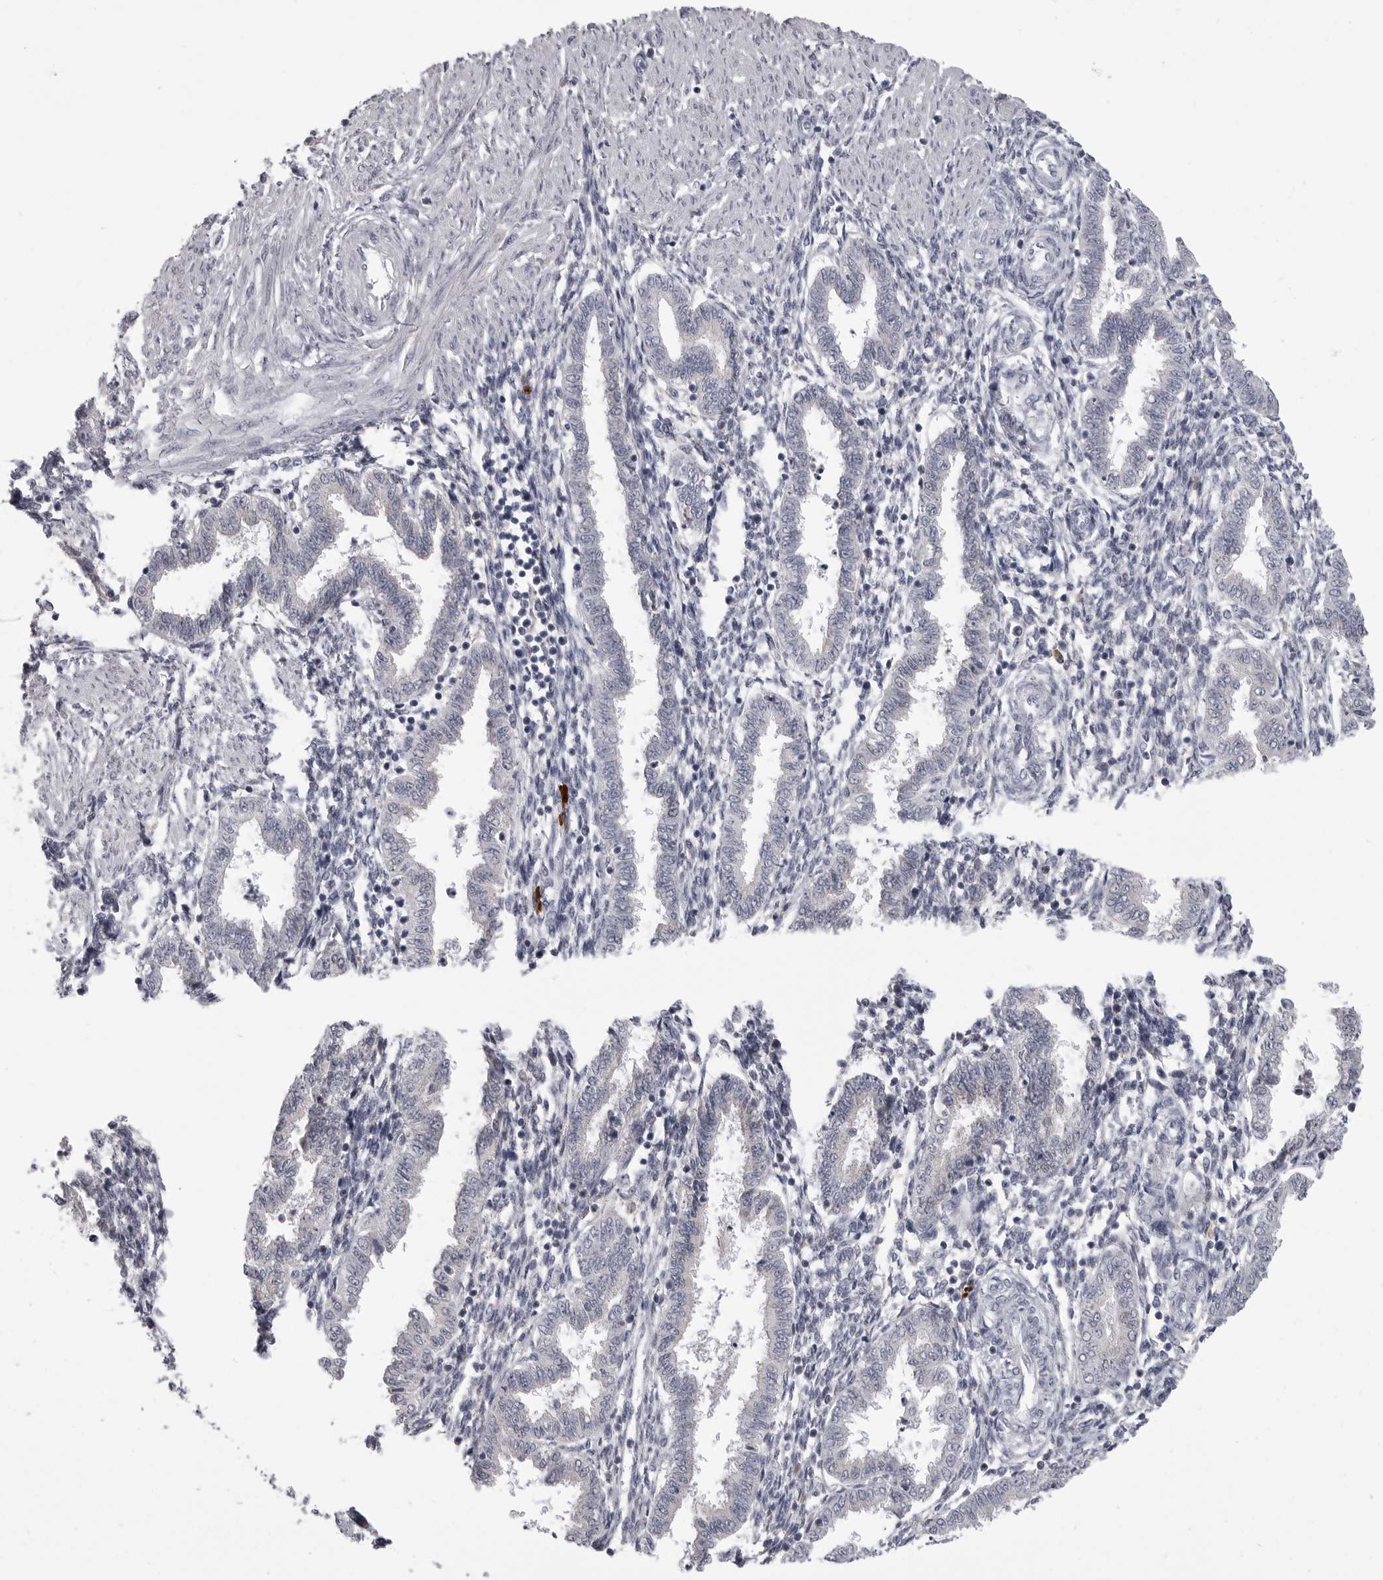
{"staining": {"intensity": "negative", "quantity": "none", "location": "none"}, "tissue": "endometrium", "cell_type": "Cells in endometrial stroma", "image_type": "normal", "snomed": [{"axis": "morphology", "description": "Normal tissue, NOS"}, {"axis": "topography", "description": "Endometrium"}], "caption": "Immunohistochemistry (IHC) image of unremarkable endometrium: endometrium stained with DAB (3,3'-diaminobenzidine) demonstrates no significant protein staining in cells in endometrial stroma. (Immunohistochemistry (IHC), brightfield microscopy, high magnification).", "gene": "FKBP2", "patient": {"sex": "female", "age": 33}}